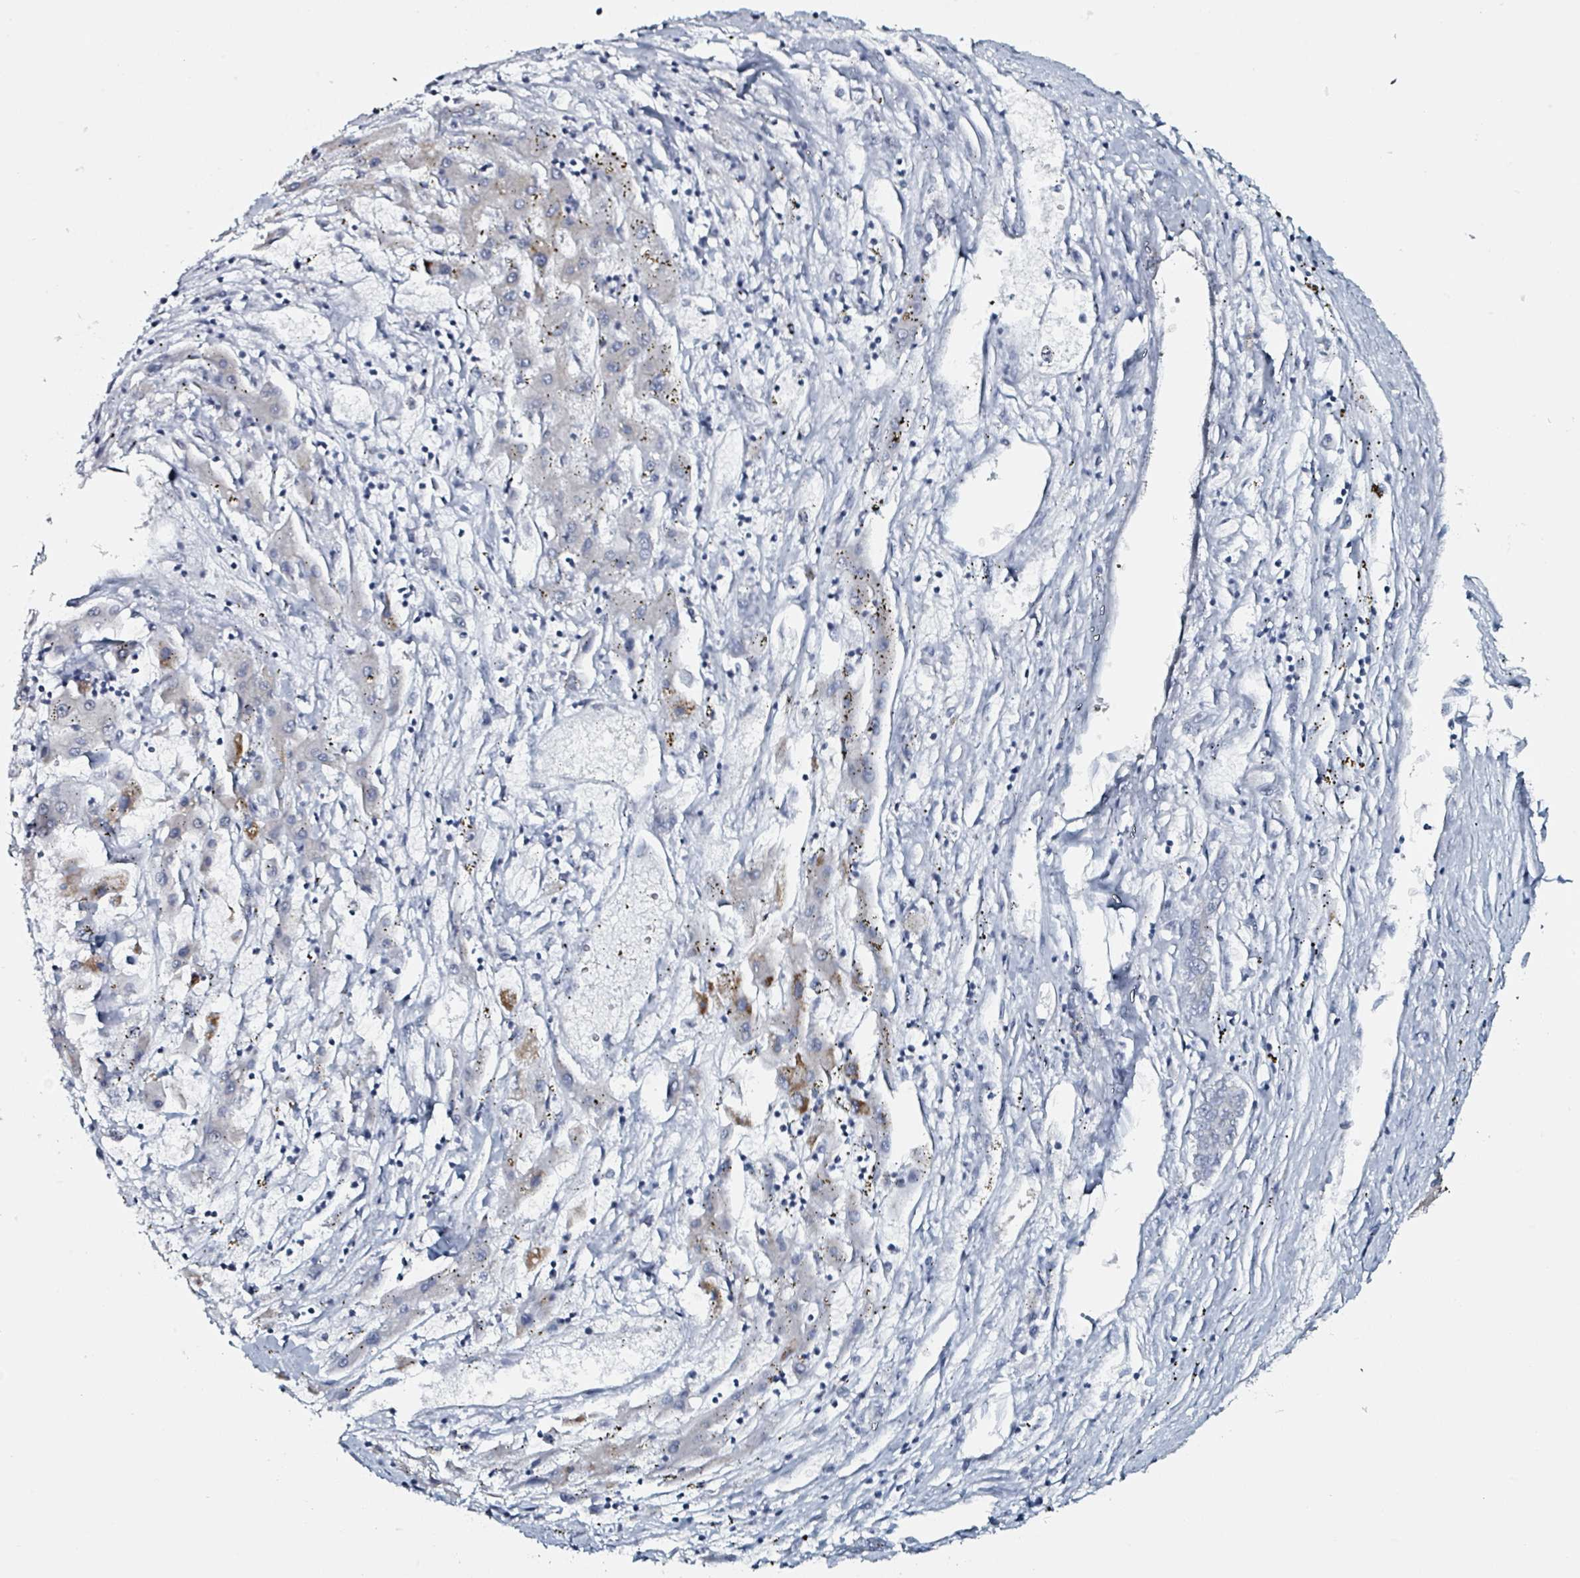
{"staining": {"intensity": "negative", "quantity": "none", "location": "none"}, "tissue": "liver cancer", "cell_type": "Tumor cells", "image_type": "cancer", "snomed": [{"axis": "morphology", "description": "Carcinoma, Hepatocellular, NOS"}, {"axis": "topography", "description": "Liver"}], "caption": "IHC histopathology image of human liver cancer (hepatocellular carcinoma) stained for a protein (brown), which shows no expression in tumor cells. (DAB immunohistochemistry, high magnification).", "gene": "B3GAT3", "patient": {"sex": "male", "age": 72}}